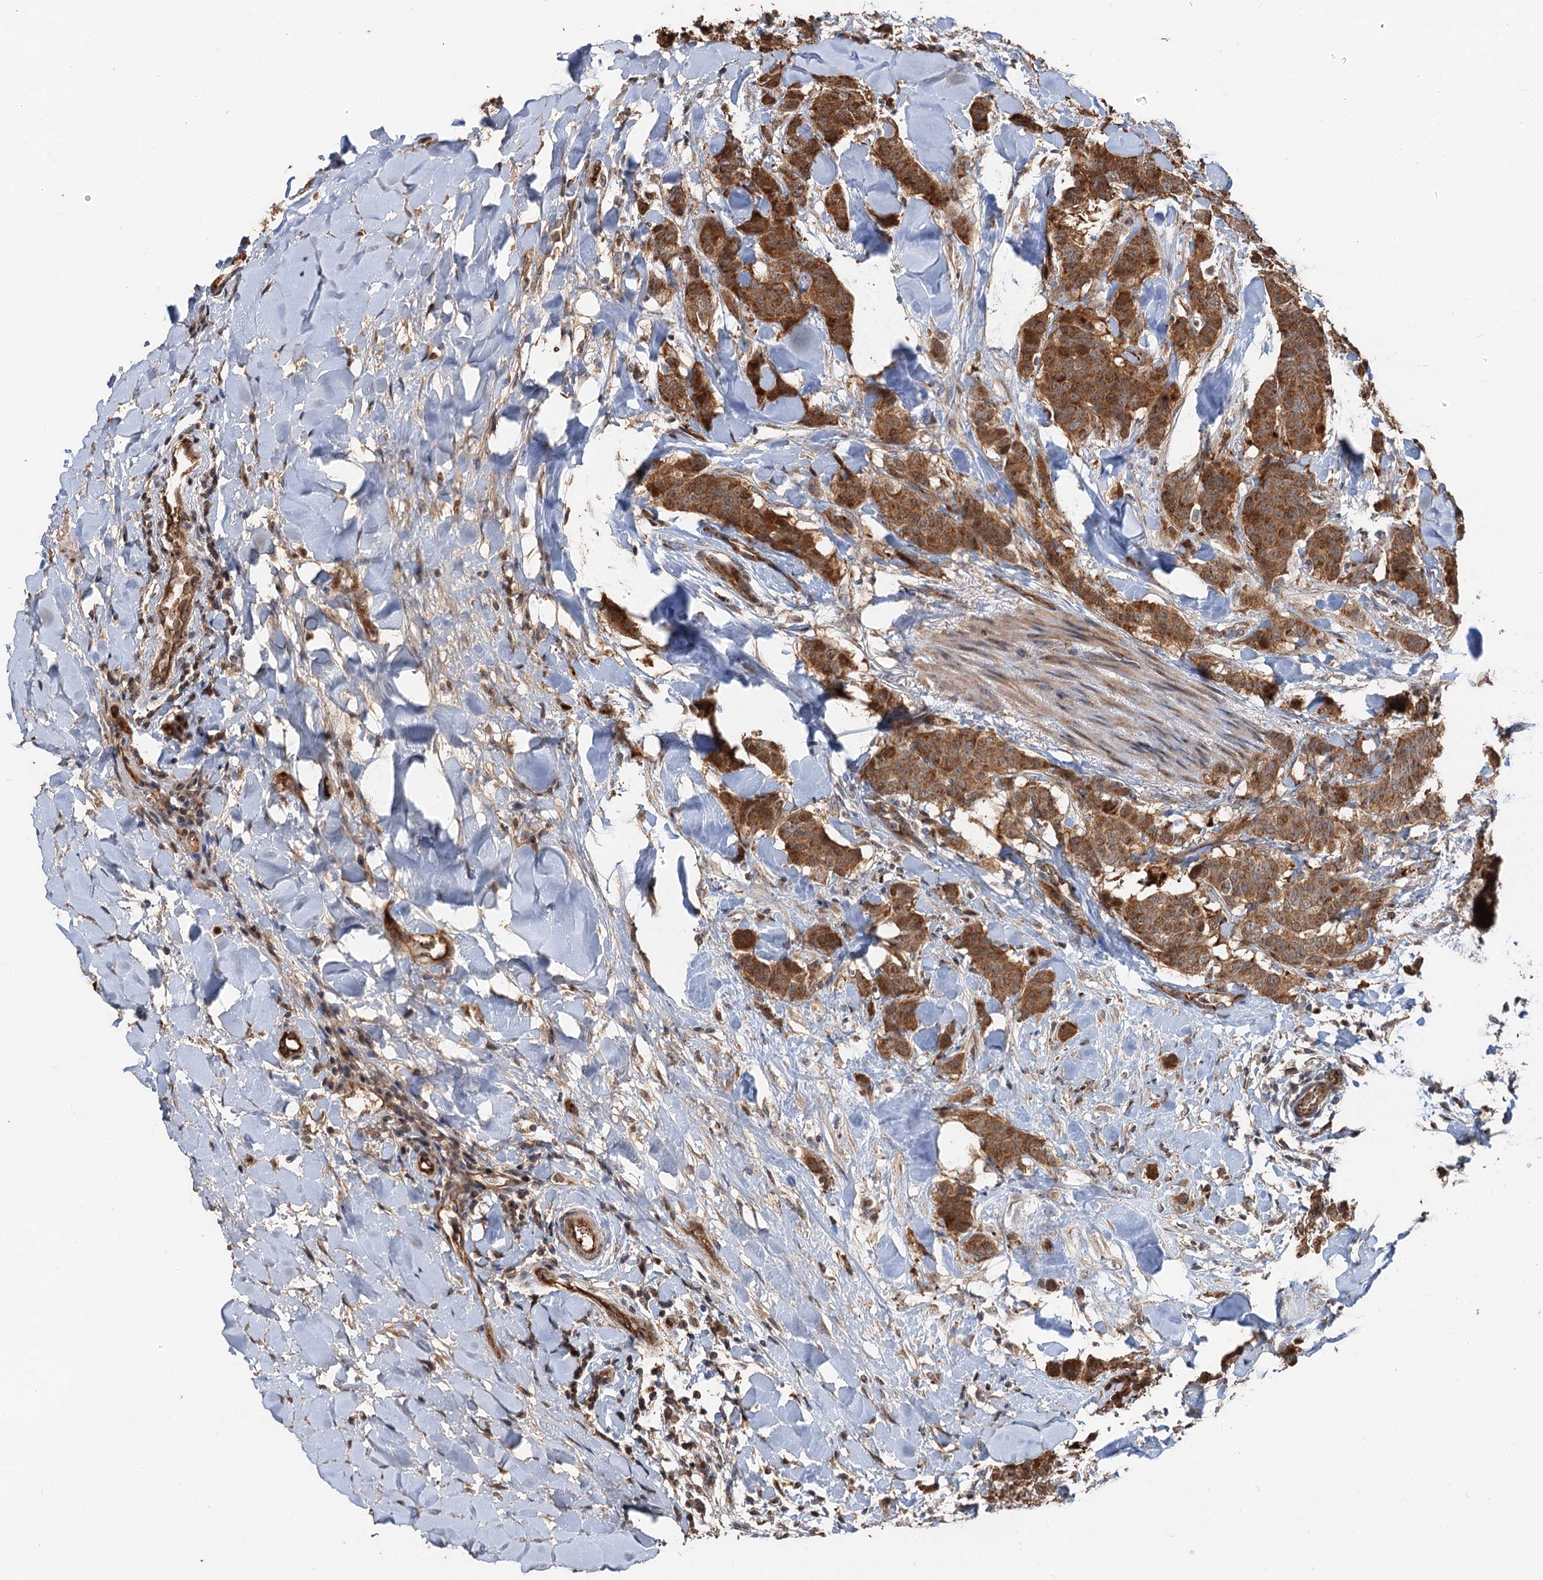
{"staining": {"intensity": "strong", "quantity": ">75%", "location": "cytoplasmic/membranous"}, "tissue": "breast cancer", "cell_type": "Tumor cells", "image_type": "cancer", "snomed": [{"axis": "morphology", "description": "Duct carcinoma"}, {"axis": "topography", "description": "Breast"}], "caption": "Breast cancer stained for a protein (brown) shows strong cytoplasmic/membranous positive expression in about >75% of tumor cells.", "gene": "DEXI", "patient": {"sex": "female", "age": 40}}